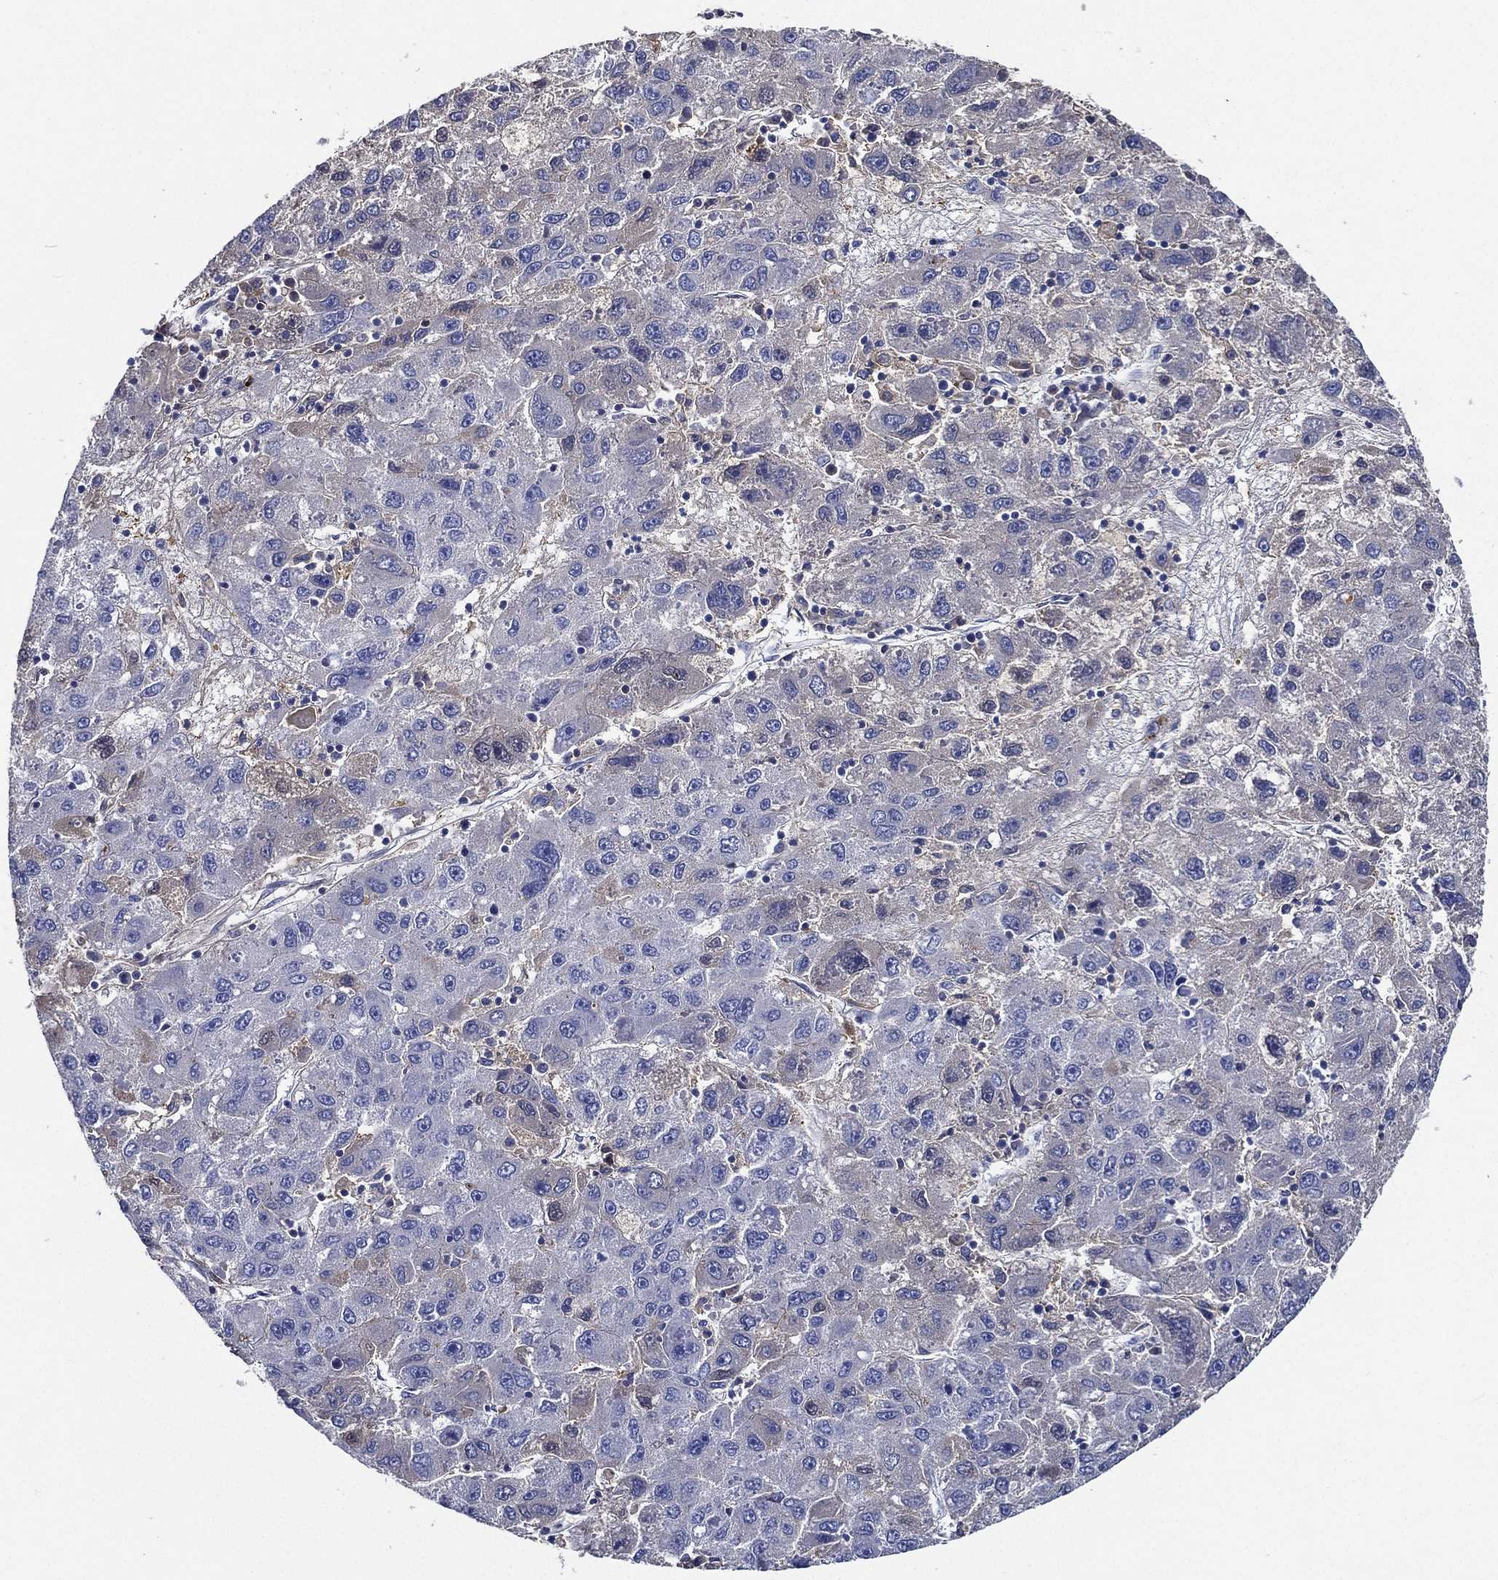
{"staining": {"intensity": "negative", "quantity": "none", "location": "none"}, "tissue": "liver cancer", "cell_type": "Tumor cells", "image_type": "cancer", "snomed": [{"axis": "morphology", "description": "Carcinoma, Hepatocellular, NOS"}, {"axis": "topography", "description": "Liver"}], "caption": "Immunohistochemistry histopathology image of human liver cancer (hepatocellular carcinoma) stained for a protein (brown), which reveals no staining in tumor cells.", "gene": "TMPRSS11D", "patient": {"sex": "male", "age": 75}}